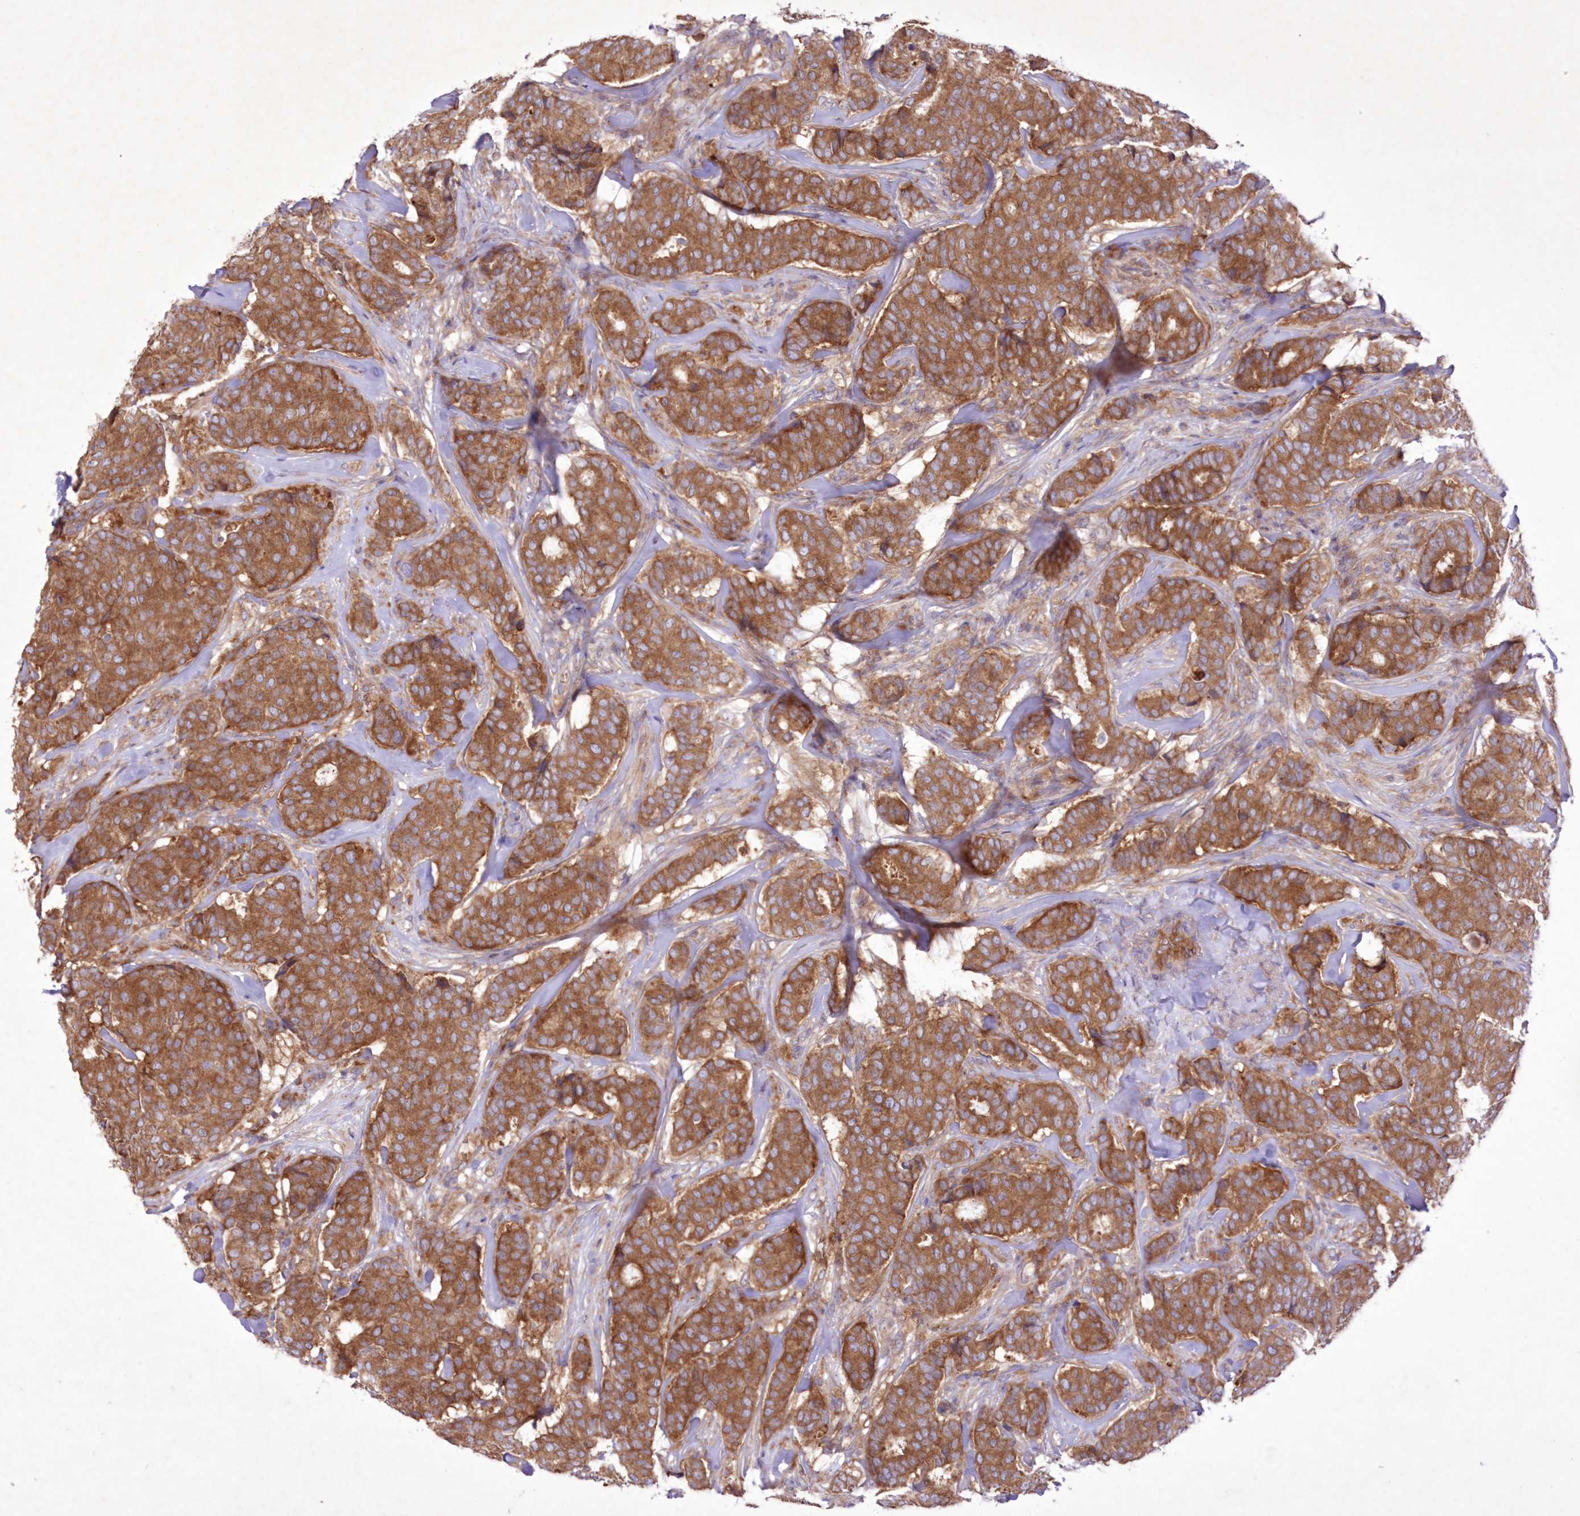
{"staining": {"intensity": "strong", "quantity": ">75%", "location": "cytoplasmic/membranous"}, "tissue": "breast cancer", "cell_type": "Tumor cells", "image_type": "cancer", "snomed": [{"axis": "morphology", "description": "Duct carcinoma"}, {"axis": "topography", "description": "Breast"}], "caption": "IHC of breast infiltrating ductal carcinoma demonstrates high levels of strong cytoplasmic/membranous expression in approximately >75% of tumor cells.", "gene": "FCHO2", "patient": {"sex": "female", "age": 75}}